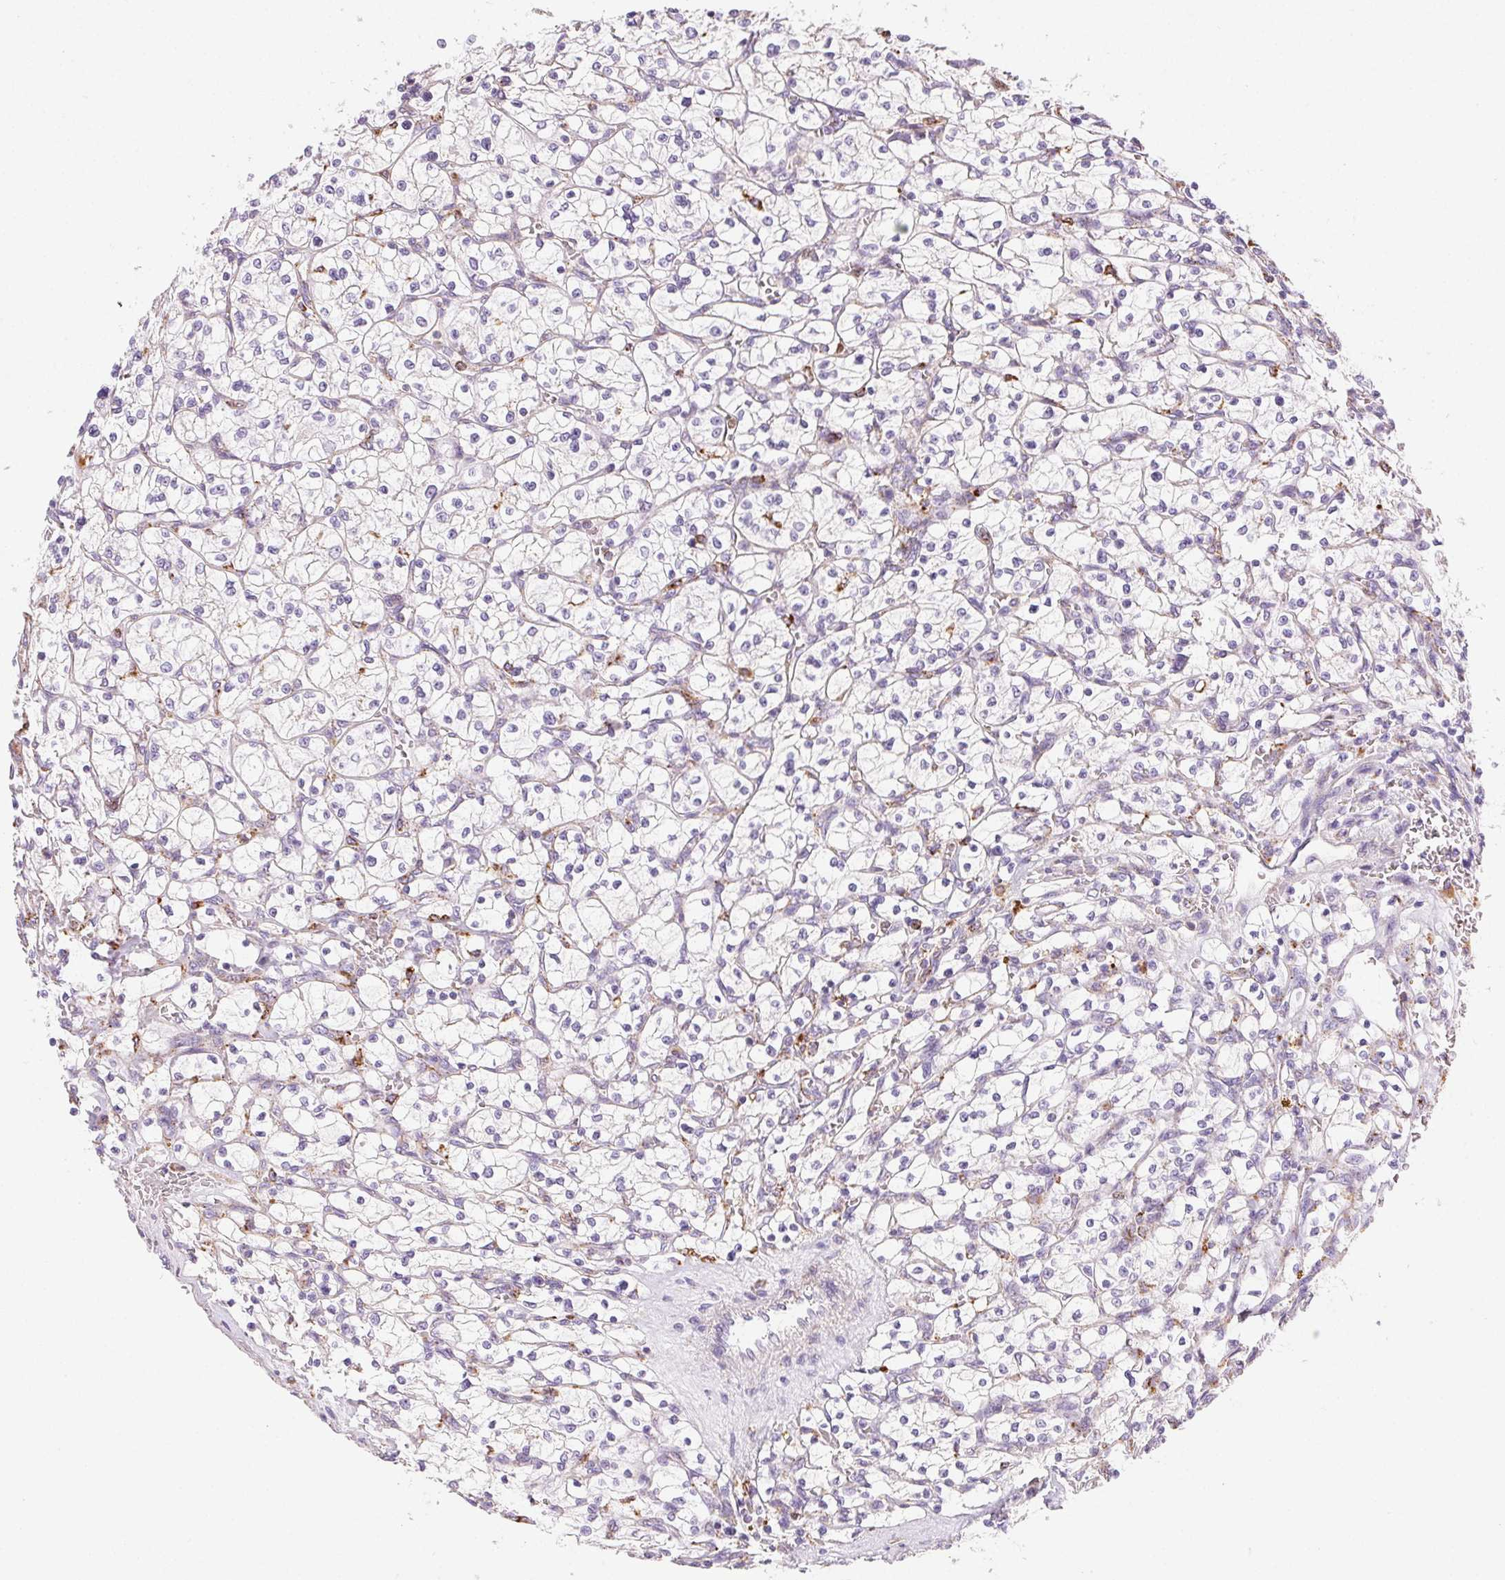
{"staining": {"intensity": "negative", "quantity": "none", "location": "none"}, "tissue": "renal cancer", "cell_type": "Tumor cells", "image_type": "cancer", "snomed": [{"axis": "morphology", "description": "Adenocarcinoma, NOS"}, {"axis": "topography", "description": "Kidney"}], "caption": "This is an immunohistochemistry (IHC) image of human adenocarcinoma (renal). There is no staining in tumor cells.", "gene": "SCPEP1", "patient": {"sex": "female", "age": 64}}